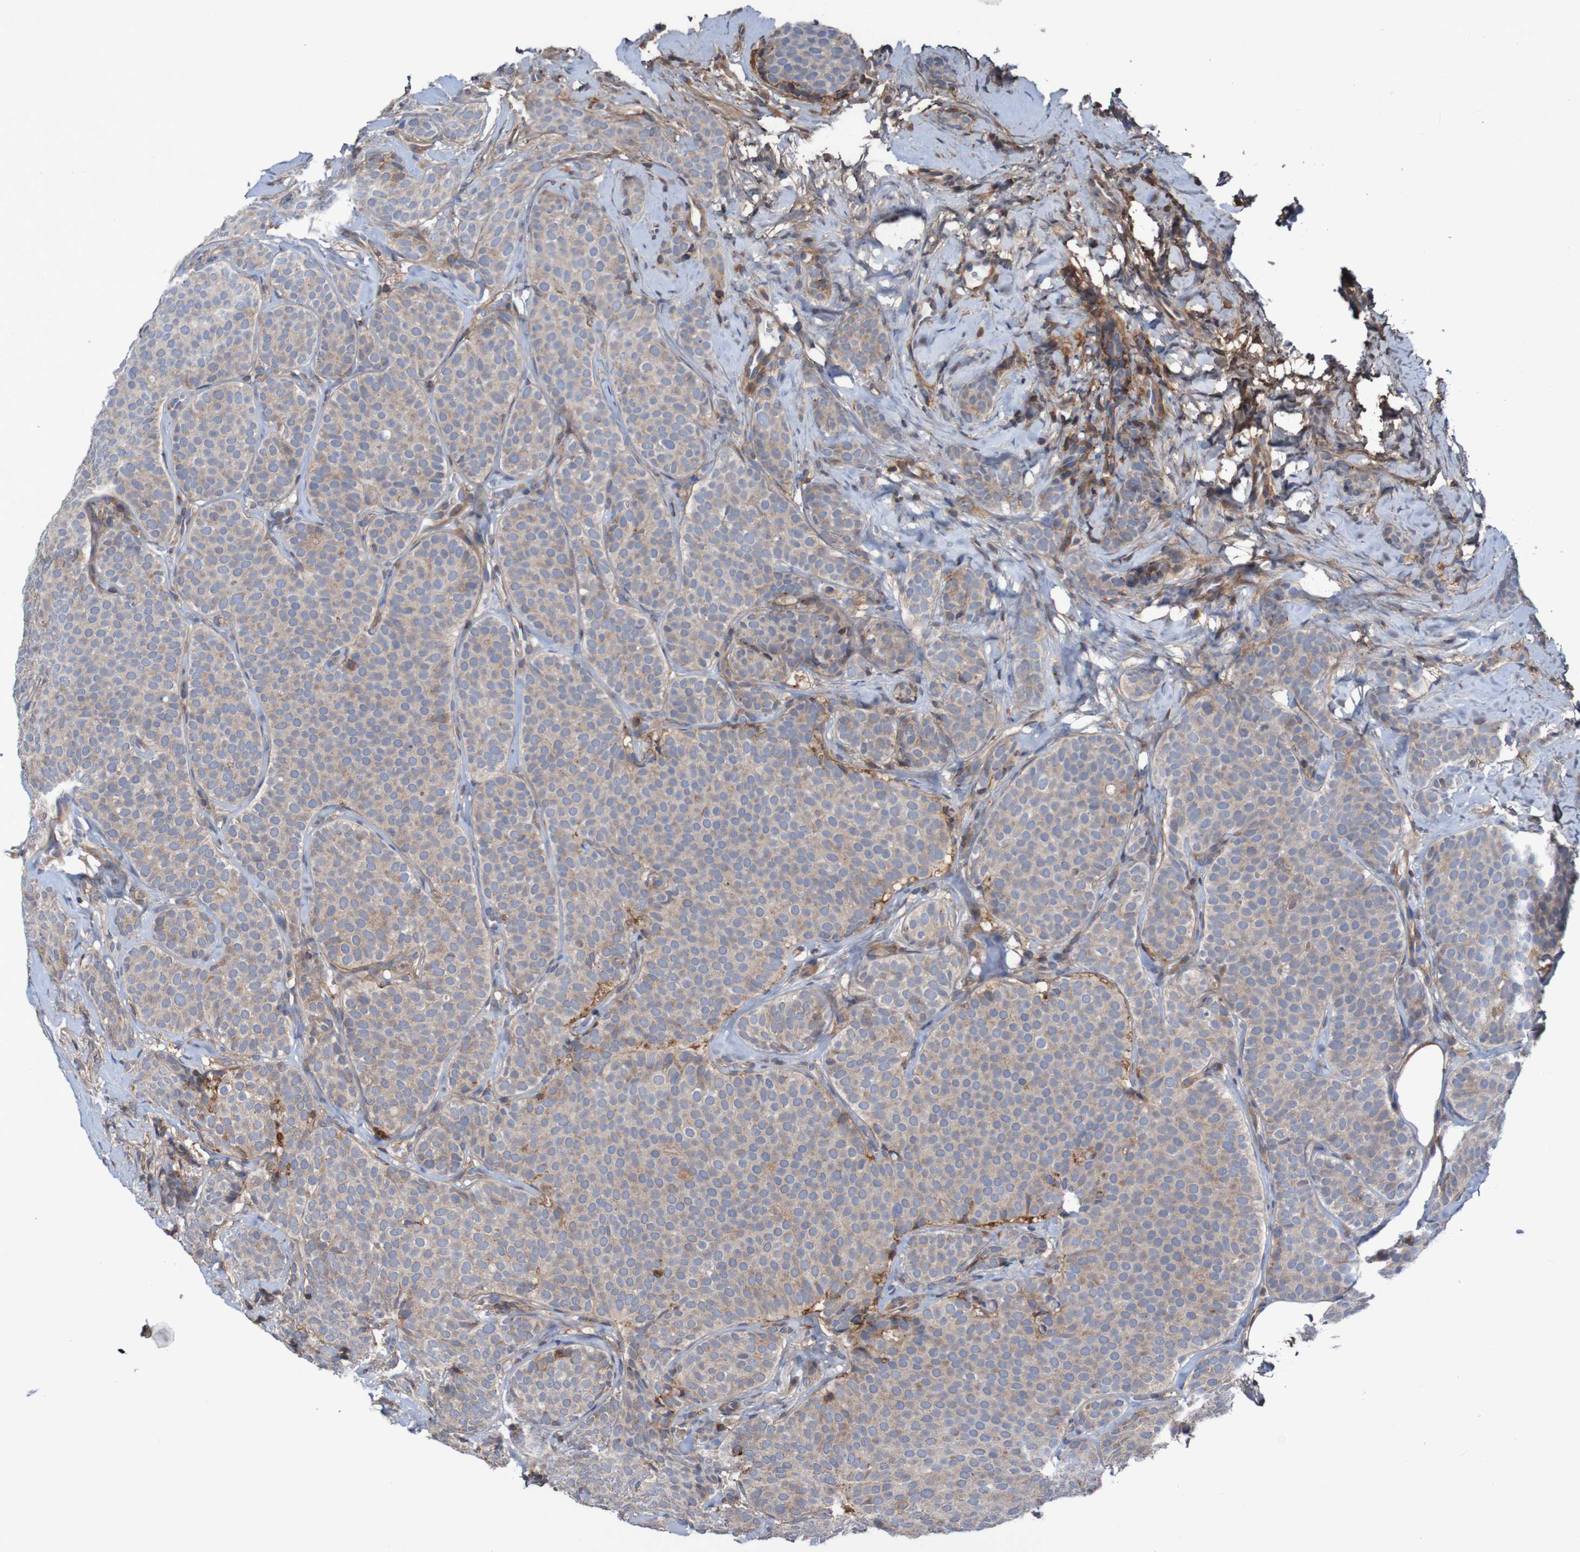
{"staining": {"intensity": "weak", "quantity": ">75%", "location": "cytoplasmic/membranous"}, "tissue": "breast cancer", "cell_type": "Tumor cells", "image_type": "cancer", "snomed": [{"axis": "morphology", "description": "Lobular carcinoma"}, {"axis": "topography", "description": "Skin"}, {"axis": "topography", "description": "Breast"}], "caption": "Protein analysis of breast cancer tissue exhibits weak cytoplasmic/membranous expression in about >75% of tumor cells. The staining was performed using DAB, with brown indicating positive protein expression. Nuclei are stained blue with hematoxylin.", "gene": "PDGFB", "patient": {"sex": "female", "age": 46}}